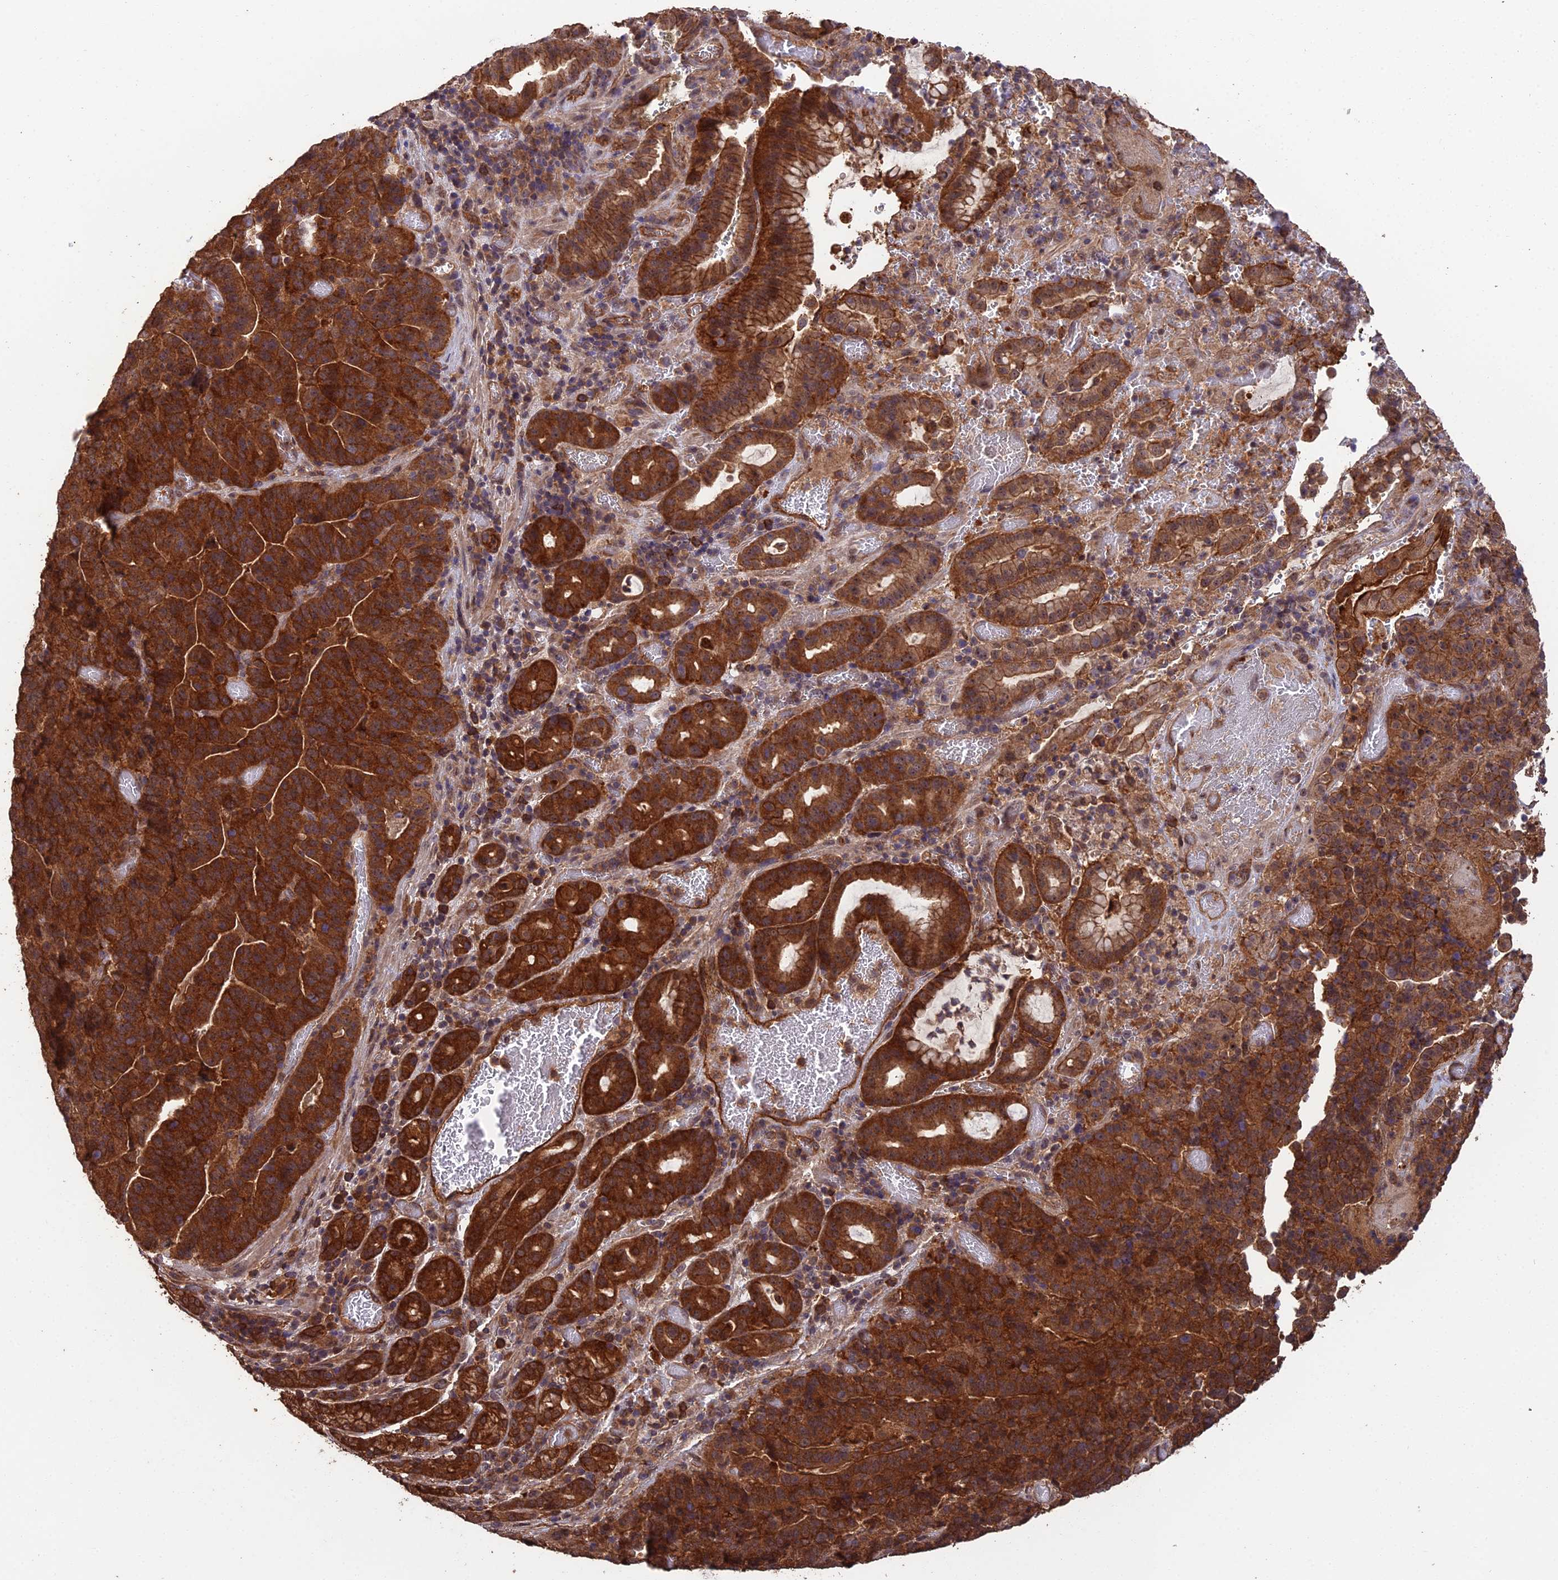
{"staining": {"intensity": "strong", "quantity": ">75%", "location": "cytoplasmic/membranous"}, "tissue": "stomach cancer", "cell_type": "Tumor cells", "image_type": "cancer", "snomed": [{"axis": "morphology", "description": "Adenocarcinoma, NOS"}, {"axis": "topography", "description": "Stomach"}], "caption": "Adenocarcinoma (stomach) was stained to show a protein in brown. There is high levels of strong cytoplasmic/membranous staining in approximately >75% of tumor cells.", "gene": "RALGAPA2", "patient": {"sex": "male", "age": 48}}